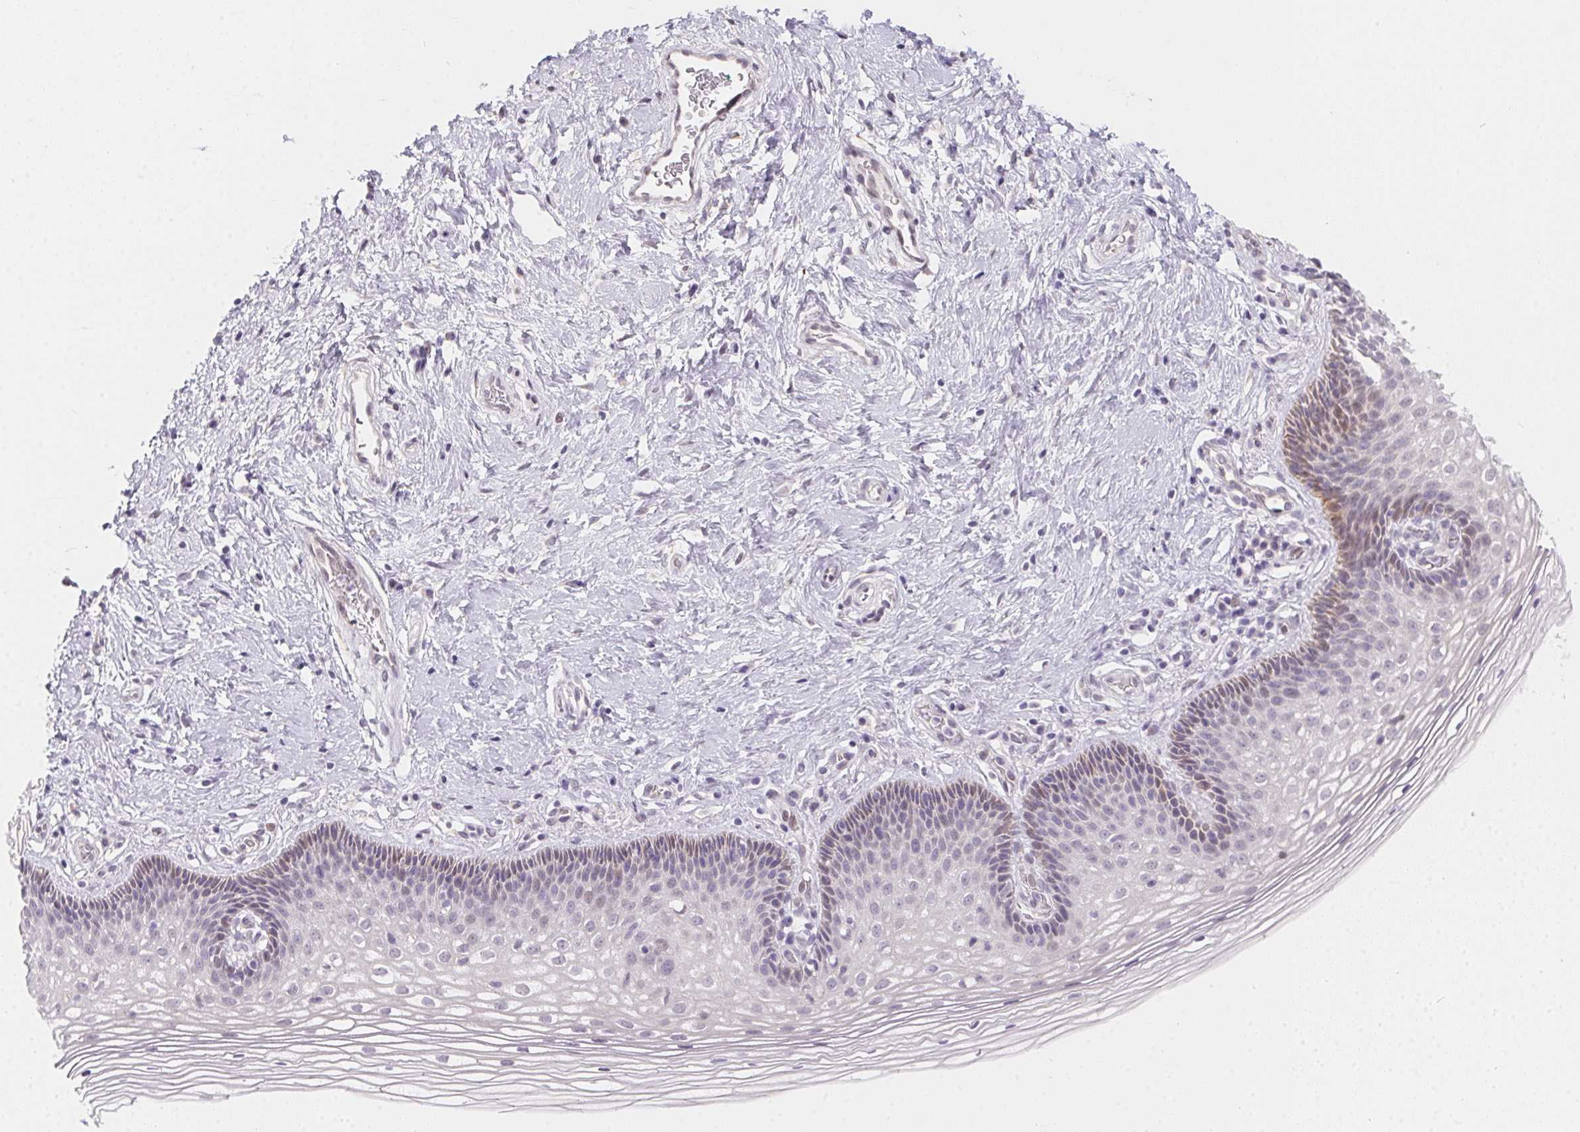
{"staining": {"intensity": "negative", "quantity": "none", "location": "none"}, "tissue": "cervix", "cell_type": "Glandular cells", "image_type": "normal", "snomed": [{"axis": "morphology", "description": "Normal tissue, NOS"}, {"axis": "topography", "description": "Cervix"}], "caption": "Immunohistochemical staining of benign cervix displays no significant staining in glandular cells.", "gene": "MORC1", "patient": {"sex": "female", "age": 34}}